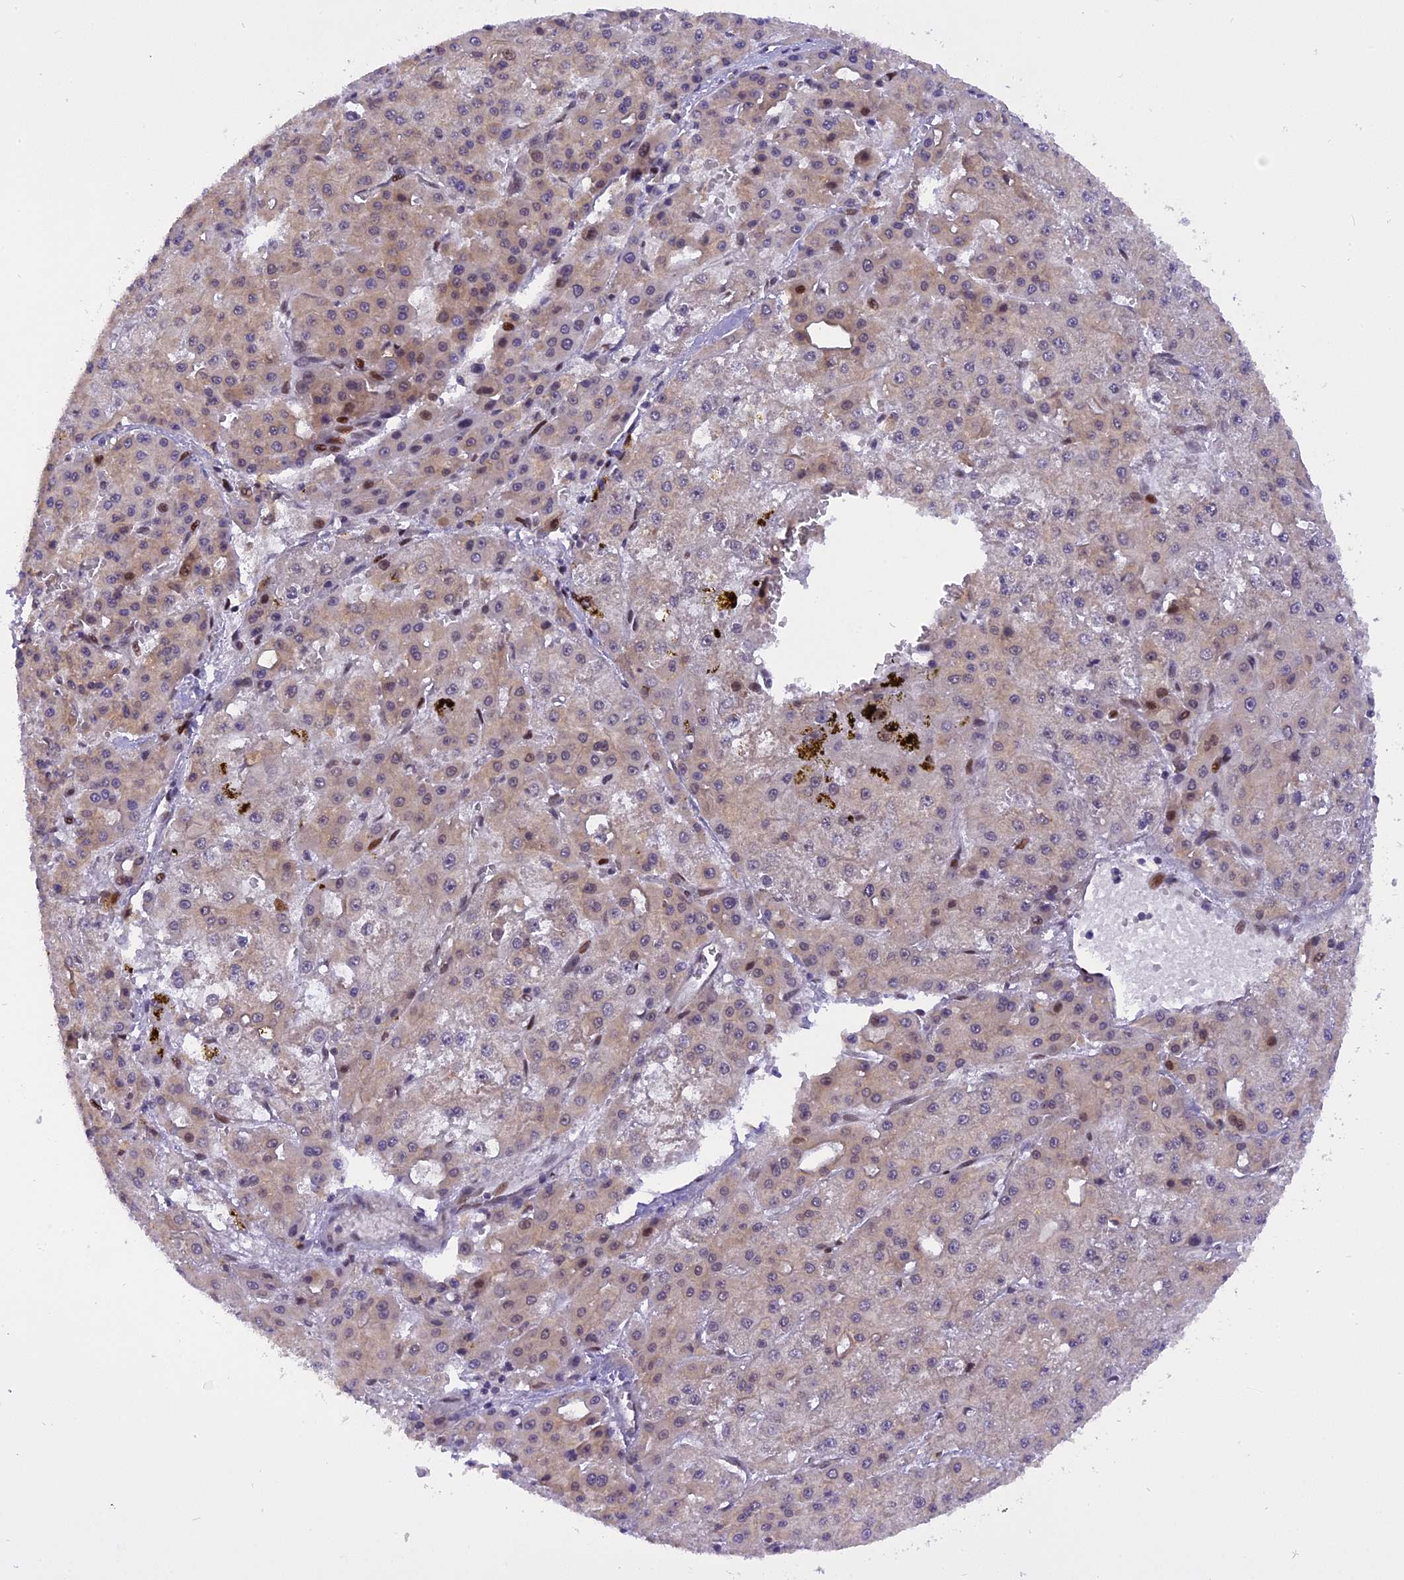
{"staining": {"intensity": "moderate", "quantity": "<25%", "location": "nuclear"}, "tissue": "liver cancer", "cell_type": "Tumor cells", "image_type": "cancer", "snomed": [{"axis": "morphology", "description": "Carcinoma, Hepatocellular, NOS"}, {"axis": "topography", "description": "Liver"}], "caption": "This image demonstrates immunohistochemistry staining of human liver cancer (hepatocellular carcinoma), with low moderate nuclear positivity in about <25% of tumor cells.", "gene": "RABGGTA", "patient": {"sex": "male", "age": 47}}